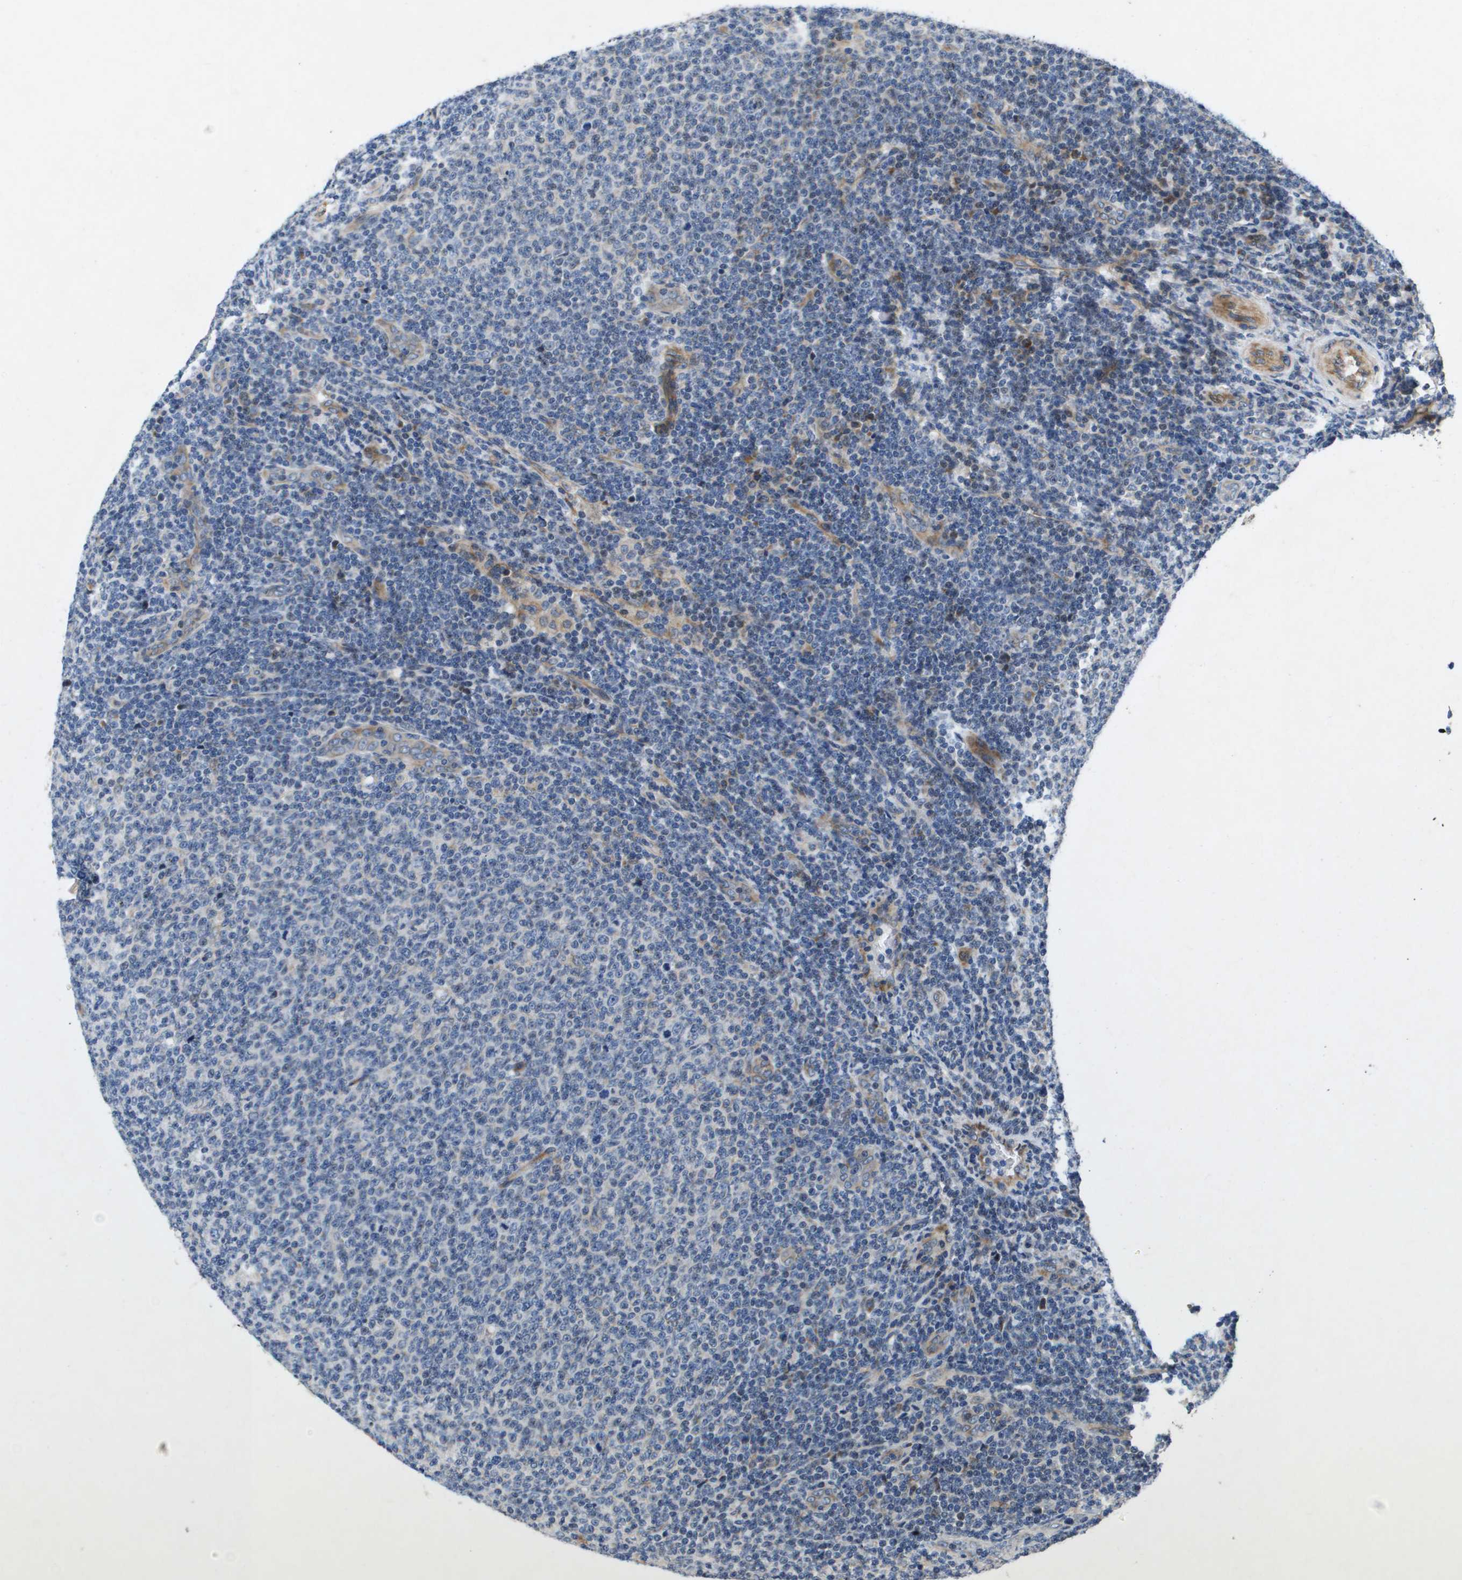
{"staining": {"intensity": "negative", "quantity": "none", "location": "none"}, "tissue": "lymphoma", "cell_type": "Tumor cells", "image_type": "cancer", "snomed": [{"axis": "morphology", "description": "Malignant lymphoma, non-Hodgkin's type, Low grade"}, {"axis": "topography", "description": "Lymph node"}], "caption": "Tumor cells show no significant expression in lymphoma. The staining is performed using DAB brown chromogen with nuclei counter-stained in using hematoxylin.", "gene": "ENTPD2", "patient": {"sex": "male", "age": 66}}